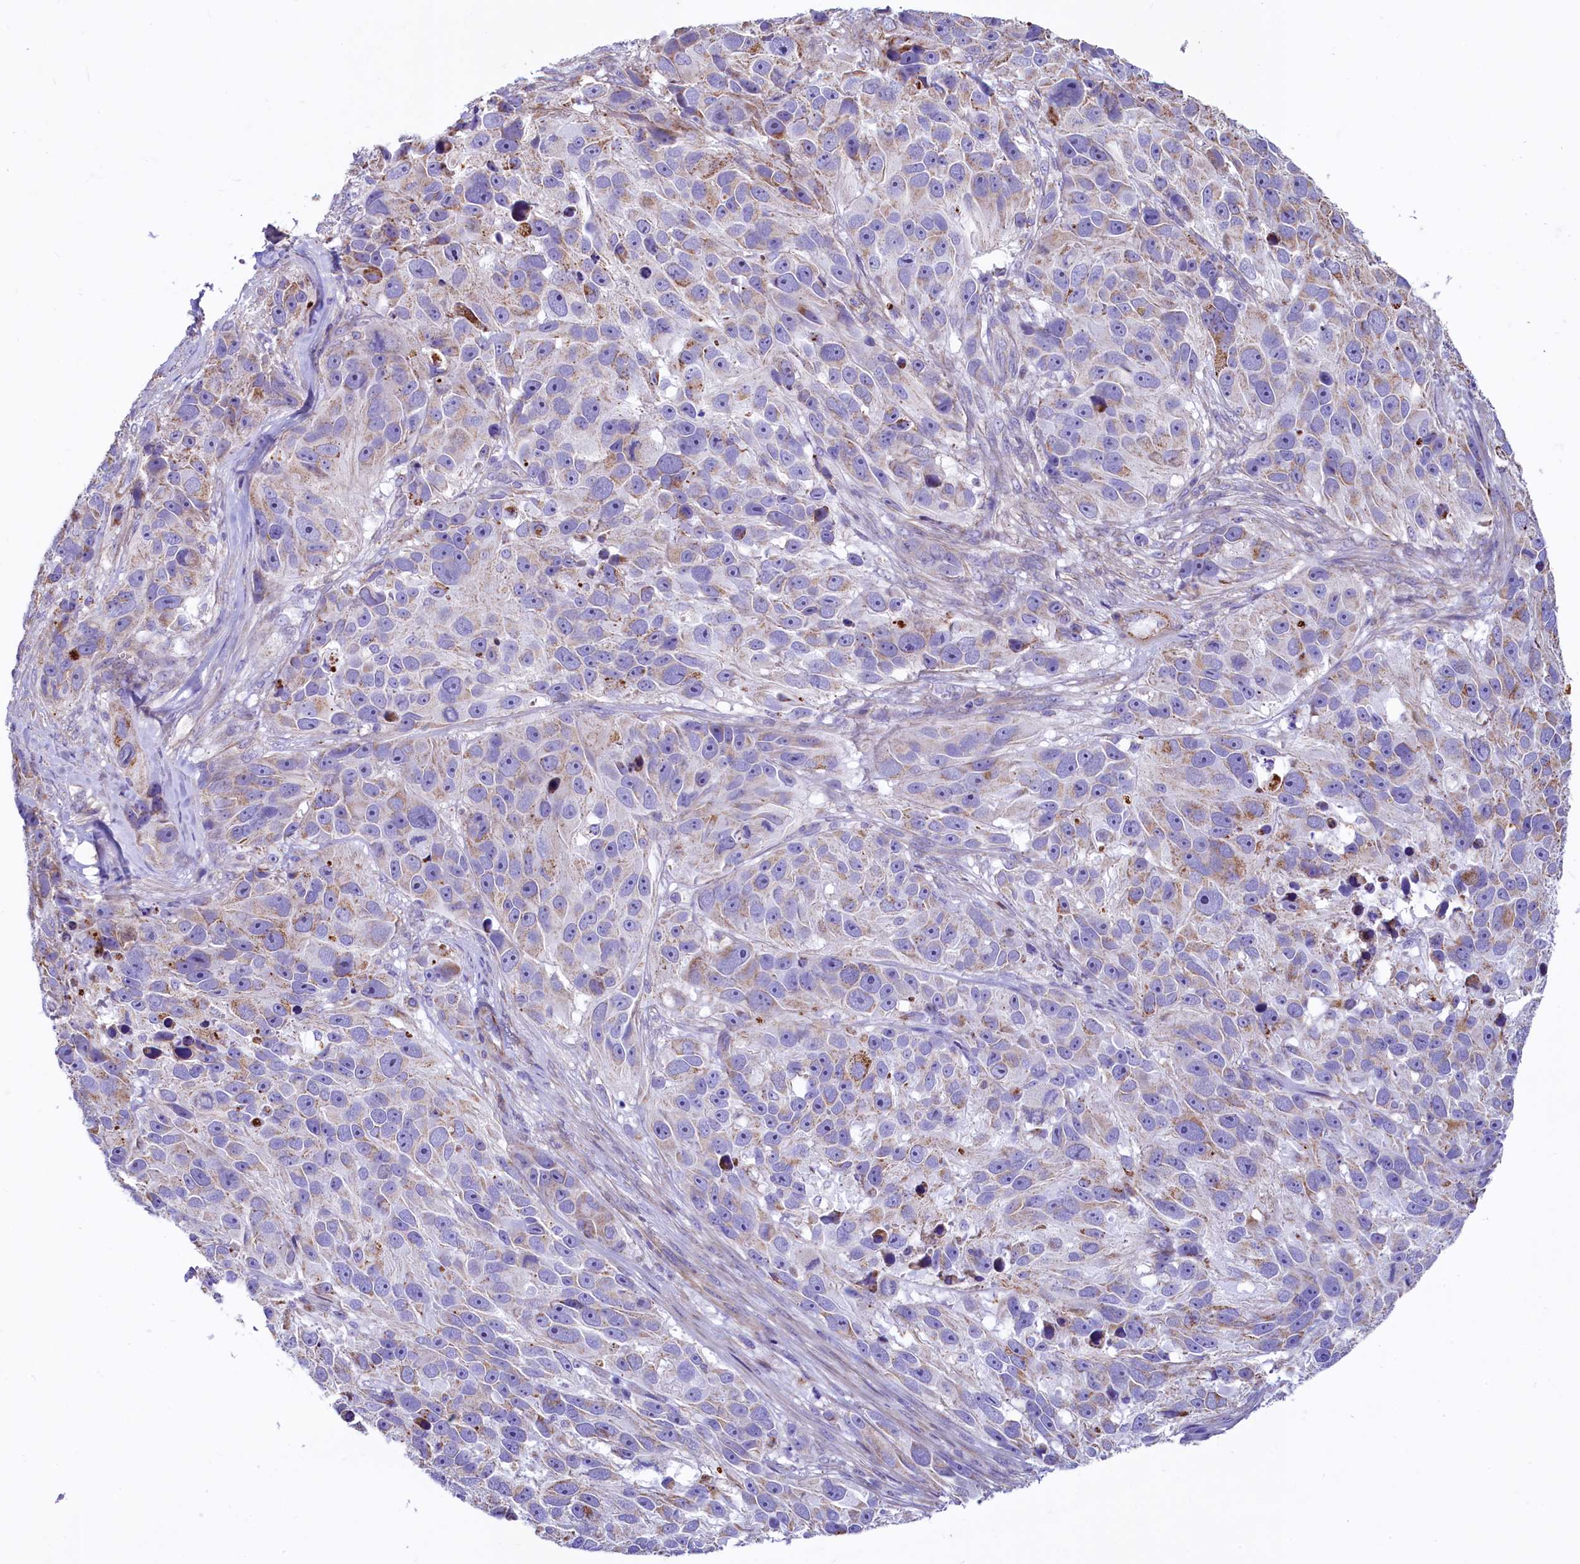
{"staining": {"intensity": "moderate", "quantity": "<25%", "location": "cytoplasmic/membranous"}, "tissue": "melanoma", "cell_type": "Tumor cells", "image_type": "cancer", "snomed": [{"axis": "morphology", "description": "Malignant melanoma, NOS"}, {"axis": "topography", "description": "Skin"}], "caption": "Immunohistochemical staining of human malignant melanoma displays moderate cytoplasmic/membranous protein positivity in about <25% of tumor cells. Using DAB (brown) and hematoxylin (blue) stains, captured at high magnification using brightfield microscopy.", "gene": "VWCE", "patient": {"sex": "male", "age": 84}}